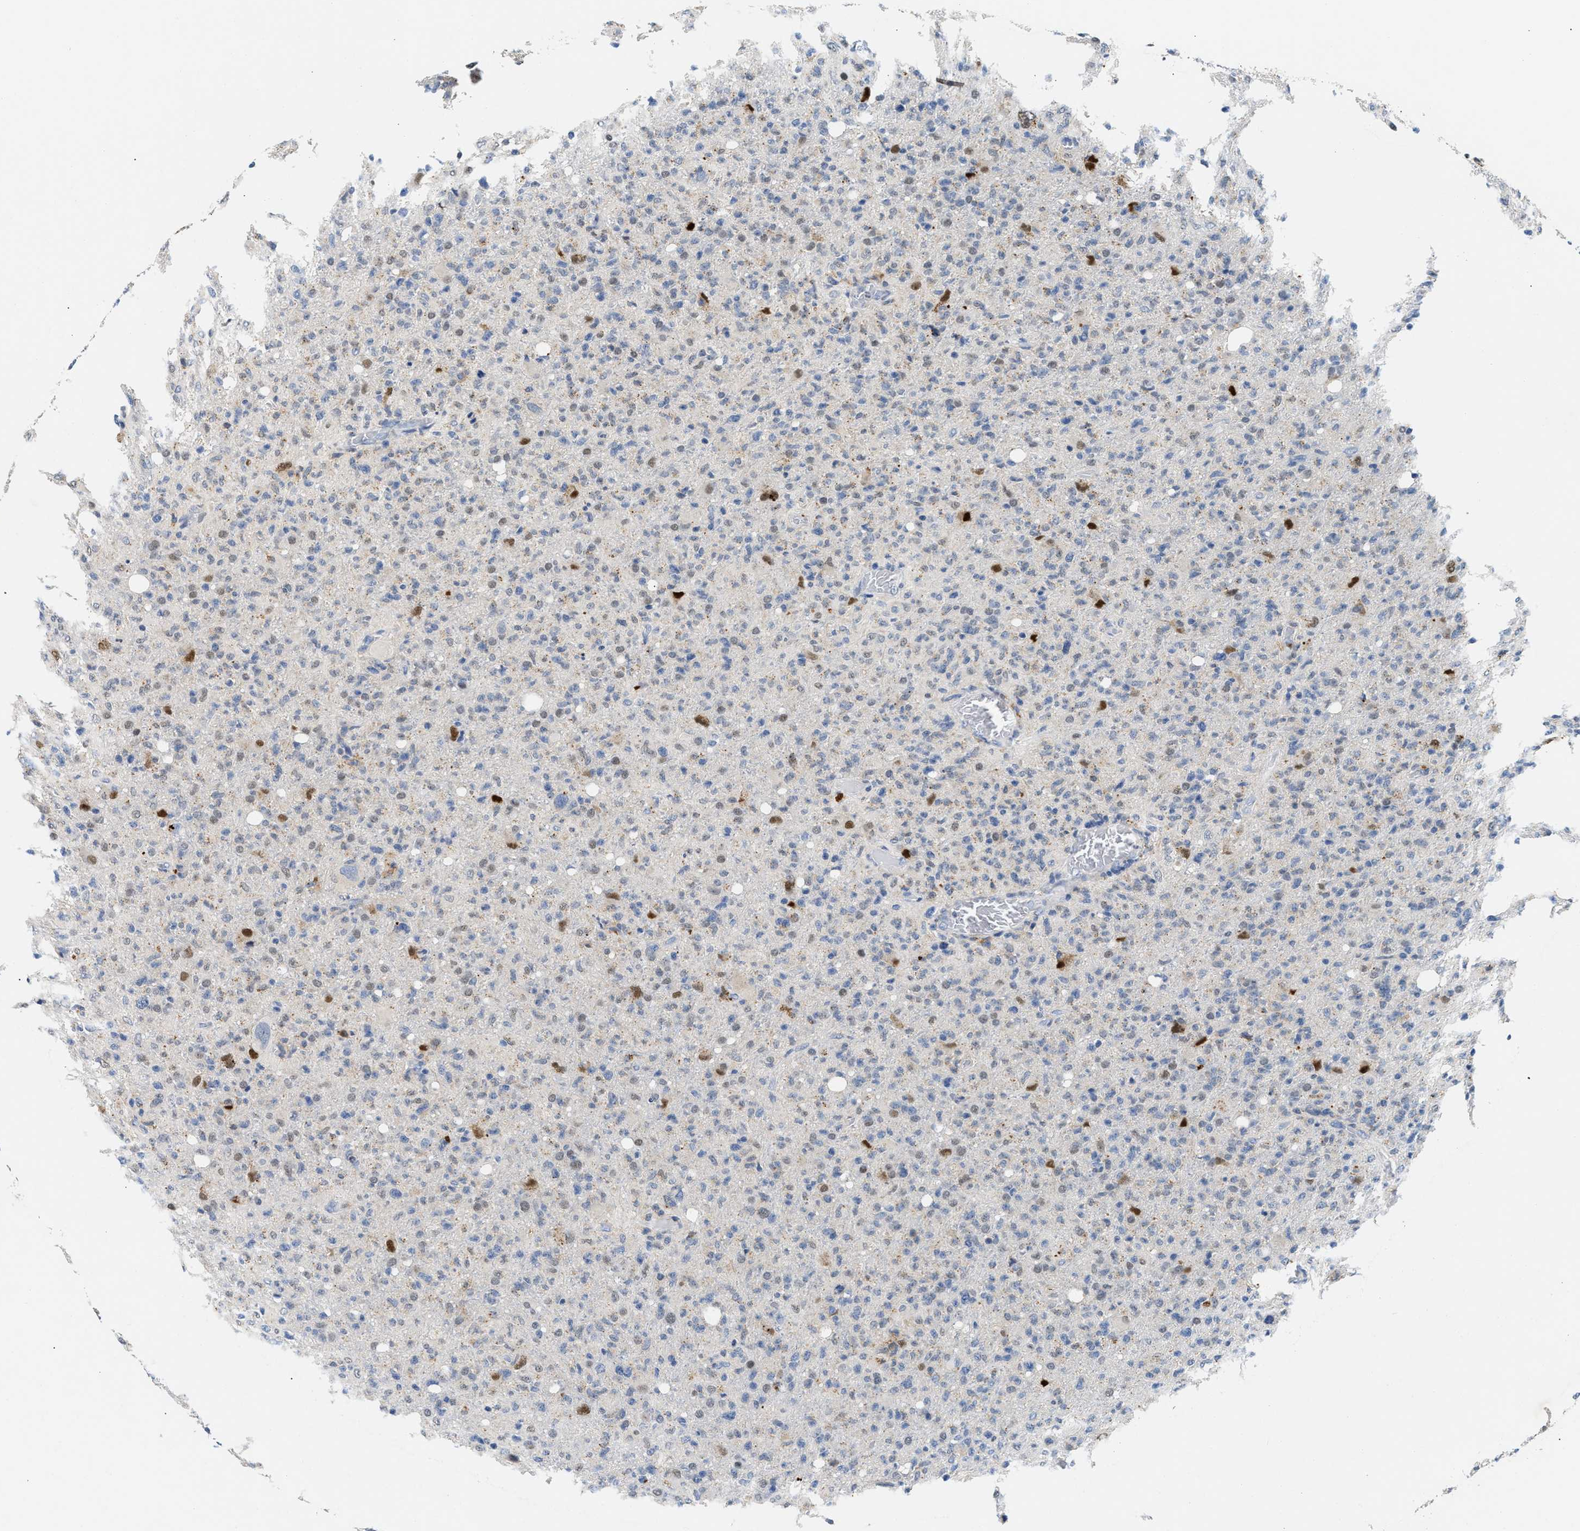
{"staining": {"intensity": "weak", "quantity": "<25%", "location": "nuclear"}, "tissue": "glioma", "cell_type": "Tumor cells", "image_type": "cancer", "snomed": [{"axis": "morphology", "description": "Glioma, malignant, High grade"}, {"axis": "topography", "description": "Brain"}], "caption": "Tumor cells are negative for brown protein staining in glioma.", "gene": "PPM1L", "patient": {"sex": "female", "age": 57}}